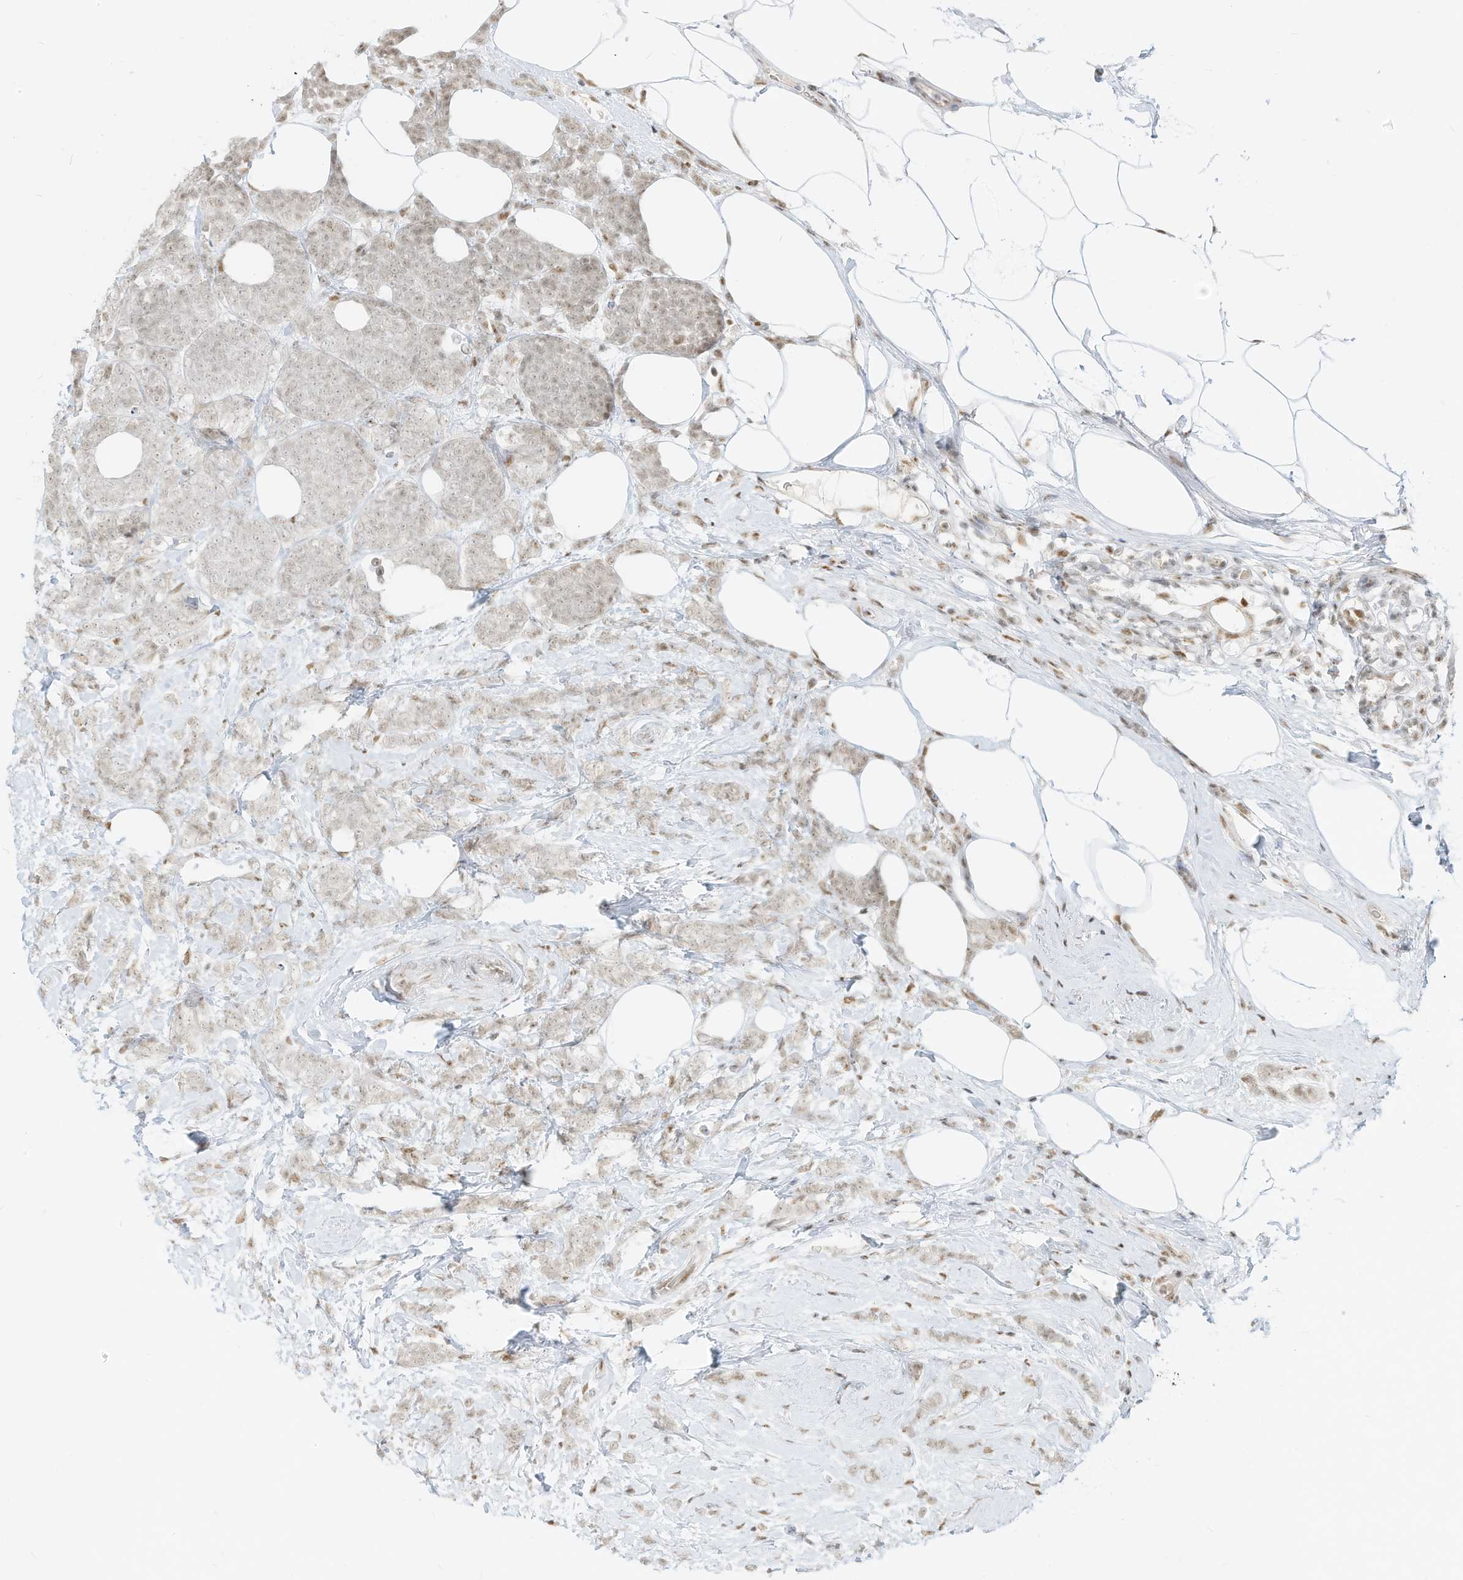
{"staining": {"intensity": "weak", "quantity": "<25%", "location": "nuclear"}, "tissue": "breast cancer", "cell_type": "Tumor cells", "image_type": "cancer", "snomed": [{"axis": "morphology", "description": "Lobular carcinoma"}, {"axis": "topography", "description": "Breast"}], "caption": "An immunohistochemistry micrograph of breast lobular carcinoma is shown. There is no staining in tumor cells of breast lobular carcinoma.", "gene": "NHSL1", "patient": {"sex": "female", "age": 58}}